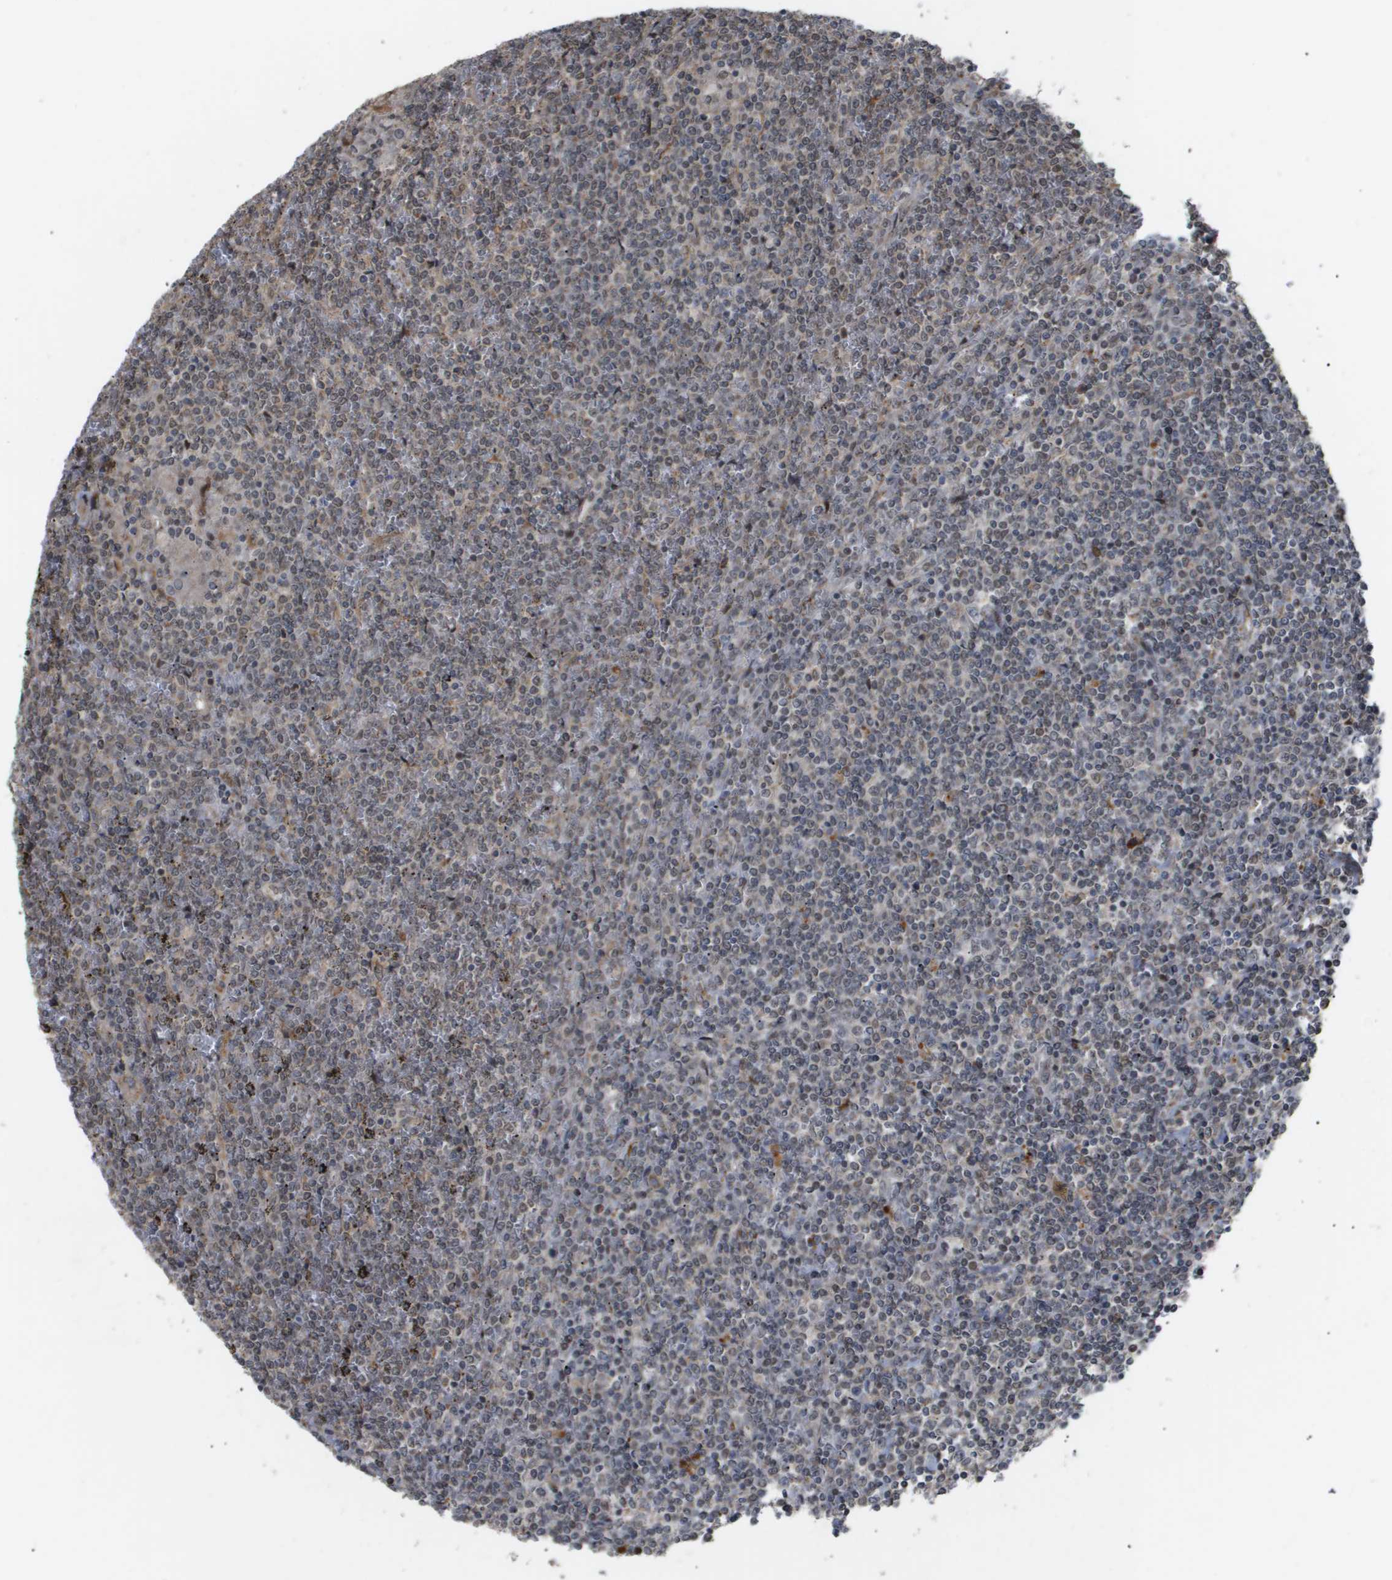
{"staining": {"intensity": "negative", "quantity": "none", "location": "none"}, "tissue": "lymphoma", "cell_type": "Tumor cells", "image_type": "cancer", "snomed": [{"axis": "morphology", "description": "Malignant lymphoma, non-Hodgkin's type, Low grade"}, {"axis": "topography", "description": "Spleen"}], "caption": "The histopathology image reveals no significant positivity in tumor cells of low-grade malignant lymphoma, non-Hodgkin's type. (Brightfield microscopy of DAB (3,3'-diaminobenzidine) immunohistochemistry (IHC) at high magnification).", "gene": "PDGFB", "patient": {"sex": "female", "age": 19}}